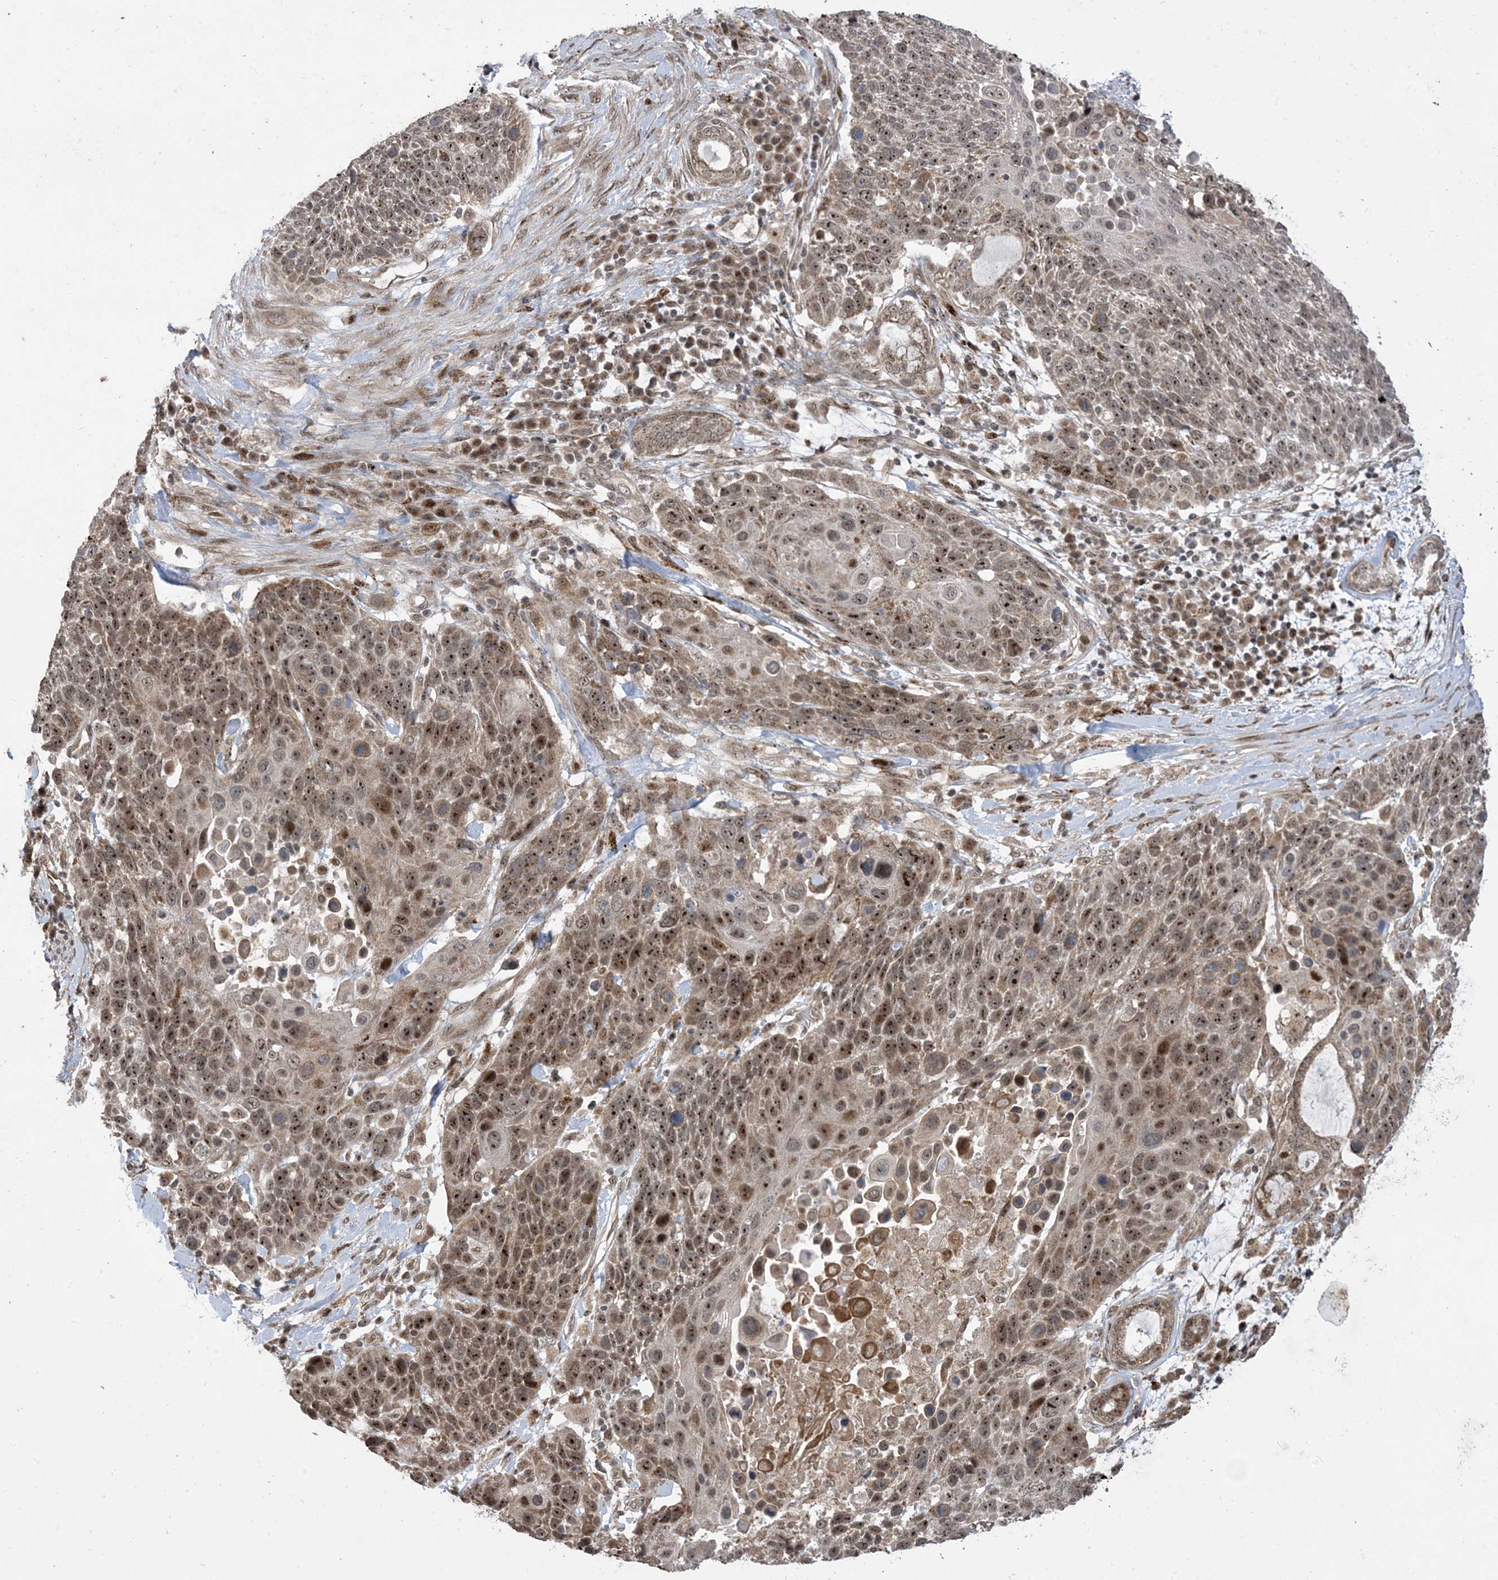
{"staining": {"intensity": "strong", "quantity": ">75%", "location": "nuclear"}, "tissue": "lung cancer", "cell_type": "Tumor cells", "image_type": "cancer", "snomed": [{"axis": "morphology", "description": "Squamous cell carcinoma, NOS"}, {"axis": "topography", "description": "Lung"}], "caption": "Lung cancer (squamous cell carcinoma) stained with immunohistochemistry exhibits strong nuclear expression in about >75% of tumor cells.", "gene": "FAM9B", "patient": {"sex": "male", "age": 66}}